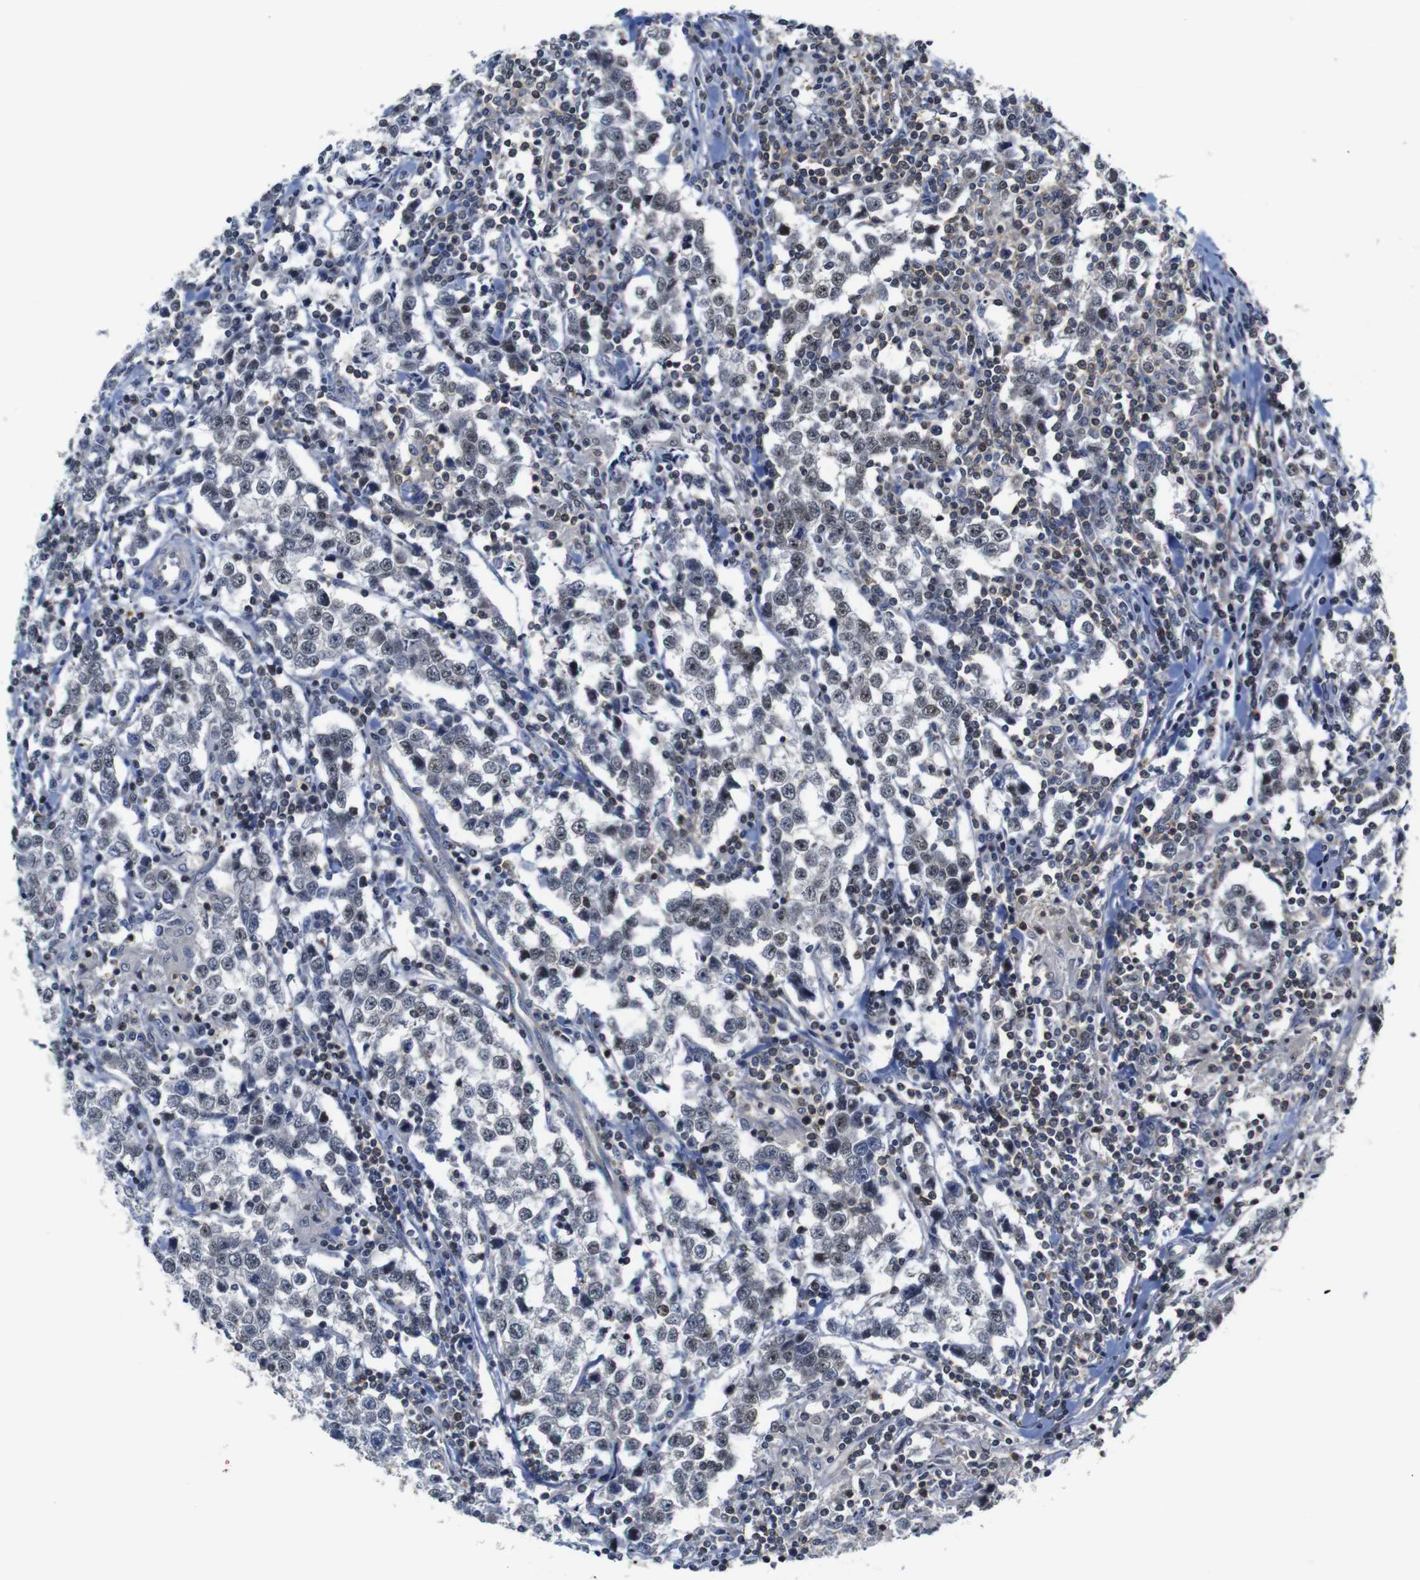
{"staining": {"intensity": "weak", "quantity": "25%-75%", "location": "nuclear"}, "tissue": "testis cancer", "cell_type": "Tumor cells", "image_type": "cancer", "snomed": [{"axis": "morphology", "description": "Seminoma, NOS"}, {"axis": "morphology", "description": "Carcinoma, Embryonal, NOS"}, {"axis": "topography", "description": "Testis"}], "caption": "A photomicrograph showing weak nuclear expression in approximately 25%-75% of tumor cells in testis cancer (seminoma), as visualized by brown immunohistochemical staining.", "gene": "BRWD3", "patient": {"sex": "male", "age": 36}}